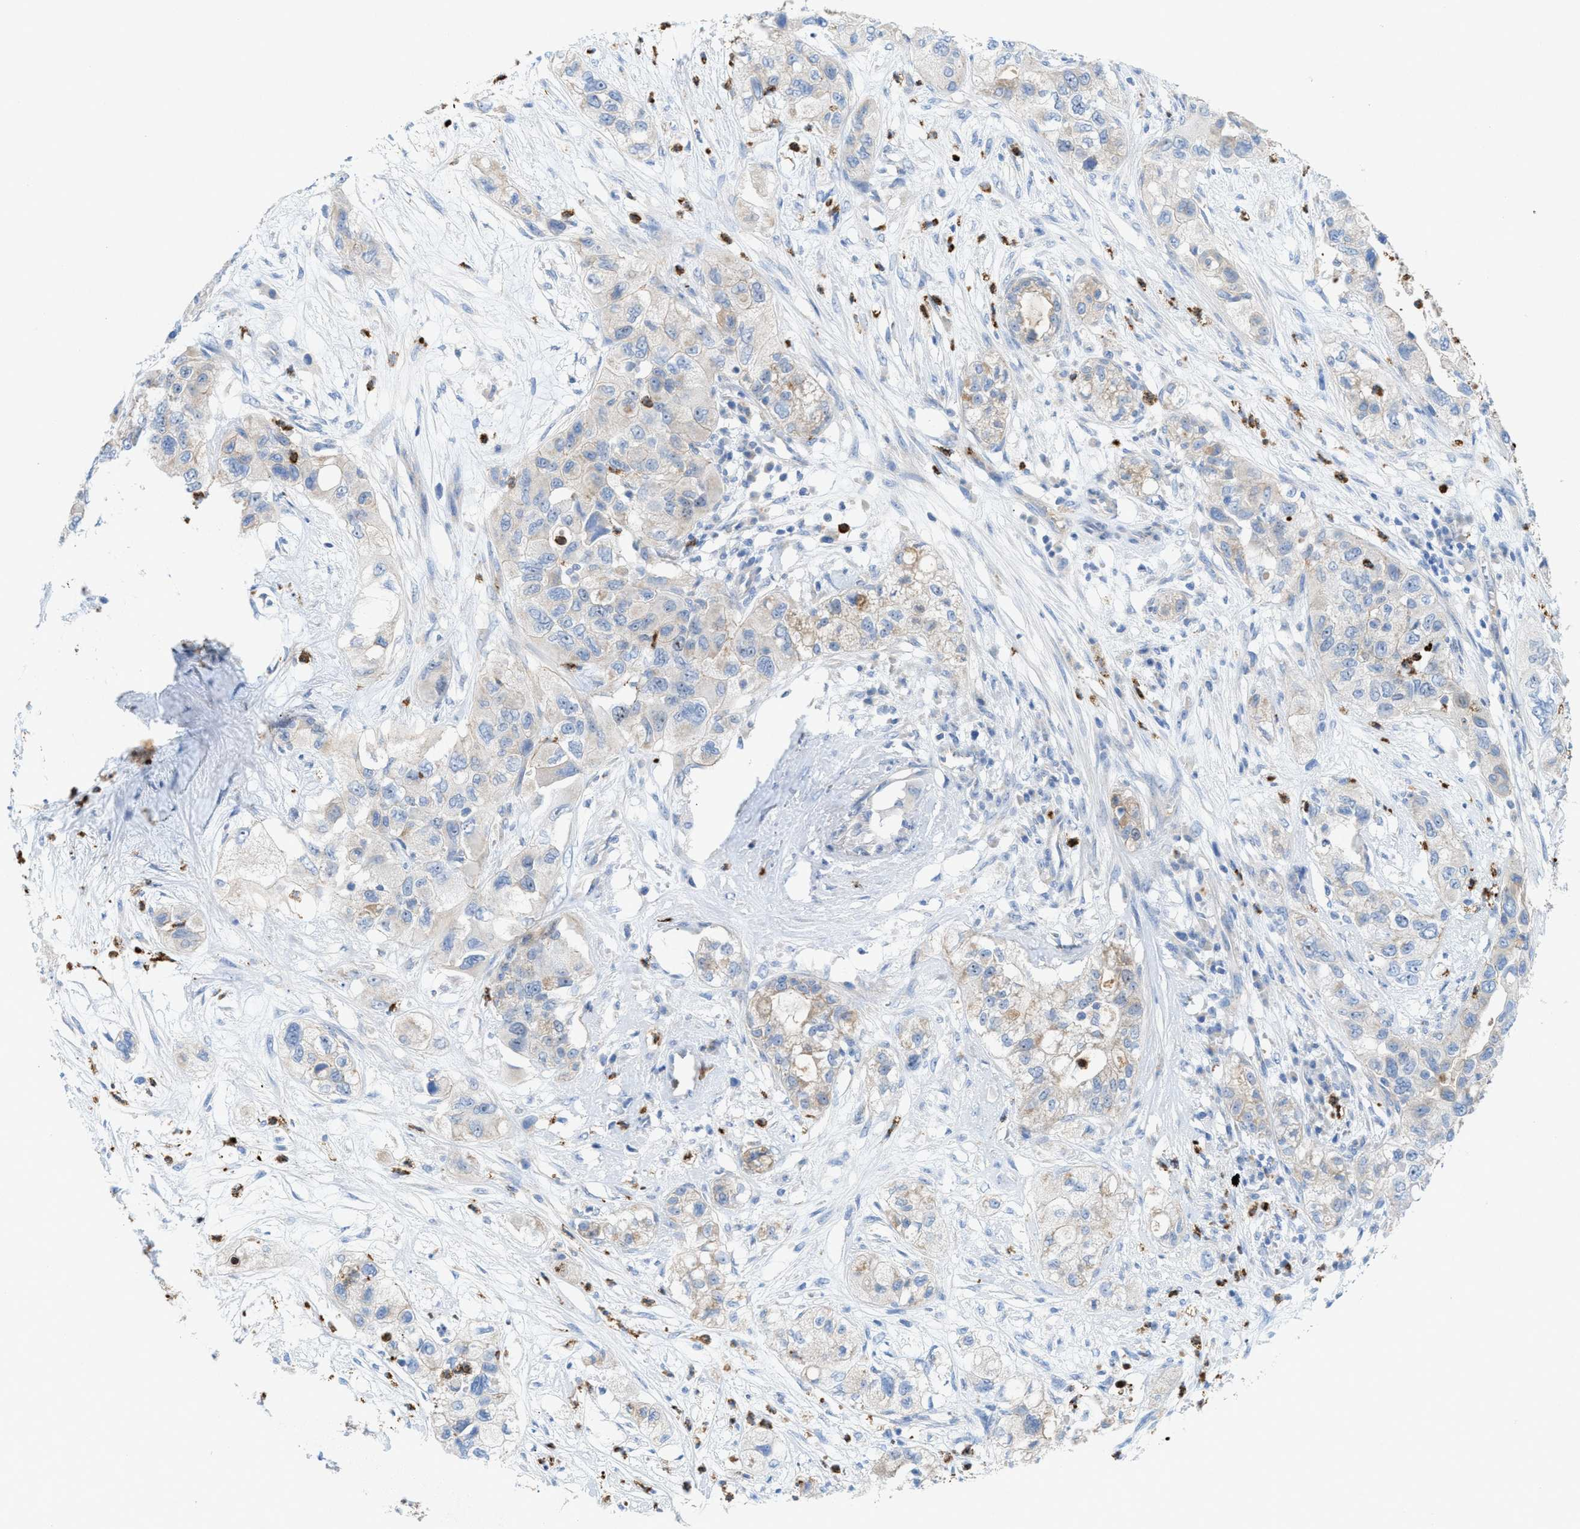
{"staining": {"intensity": "weak", "quantity": "<25%", "location": "cytoplasmic/membranous"}, "tissue": "pancreatic cancer", "cell_type": "Tumor cells", "image_type": "cancer", "snomed": [{"axis": "morphology", "description": "Adenocarcinoma, NOS"}, {"axis": "topography", "description": "Pancreas"}], "caption": "A histopathology image of human adenocarcinoma (pancreatic) is negative for staining in tumor cells. (Stains: DAB (3,3'-diaminobenzidine) immunohistochemistry (IHC) with hematoxylin counter stain, Microscopy: brightfield microscopy at high magnification).", "gene": "CMTM1", "patient": {"sex": "female", "age": 78}}